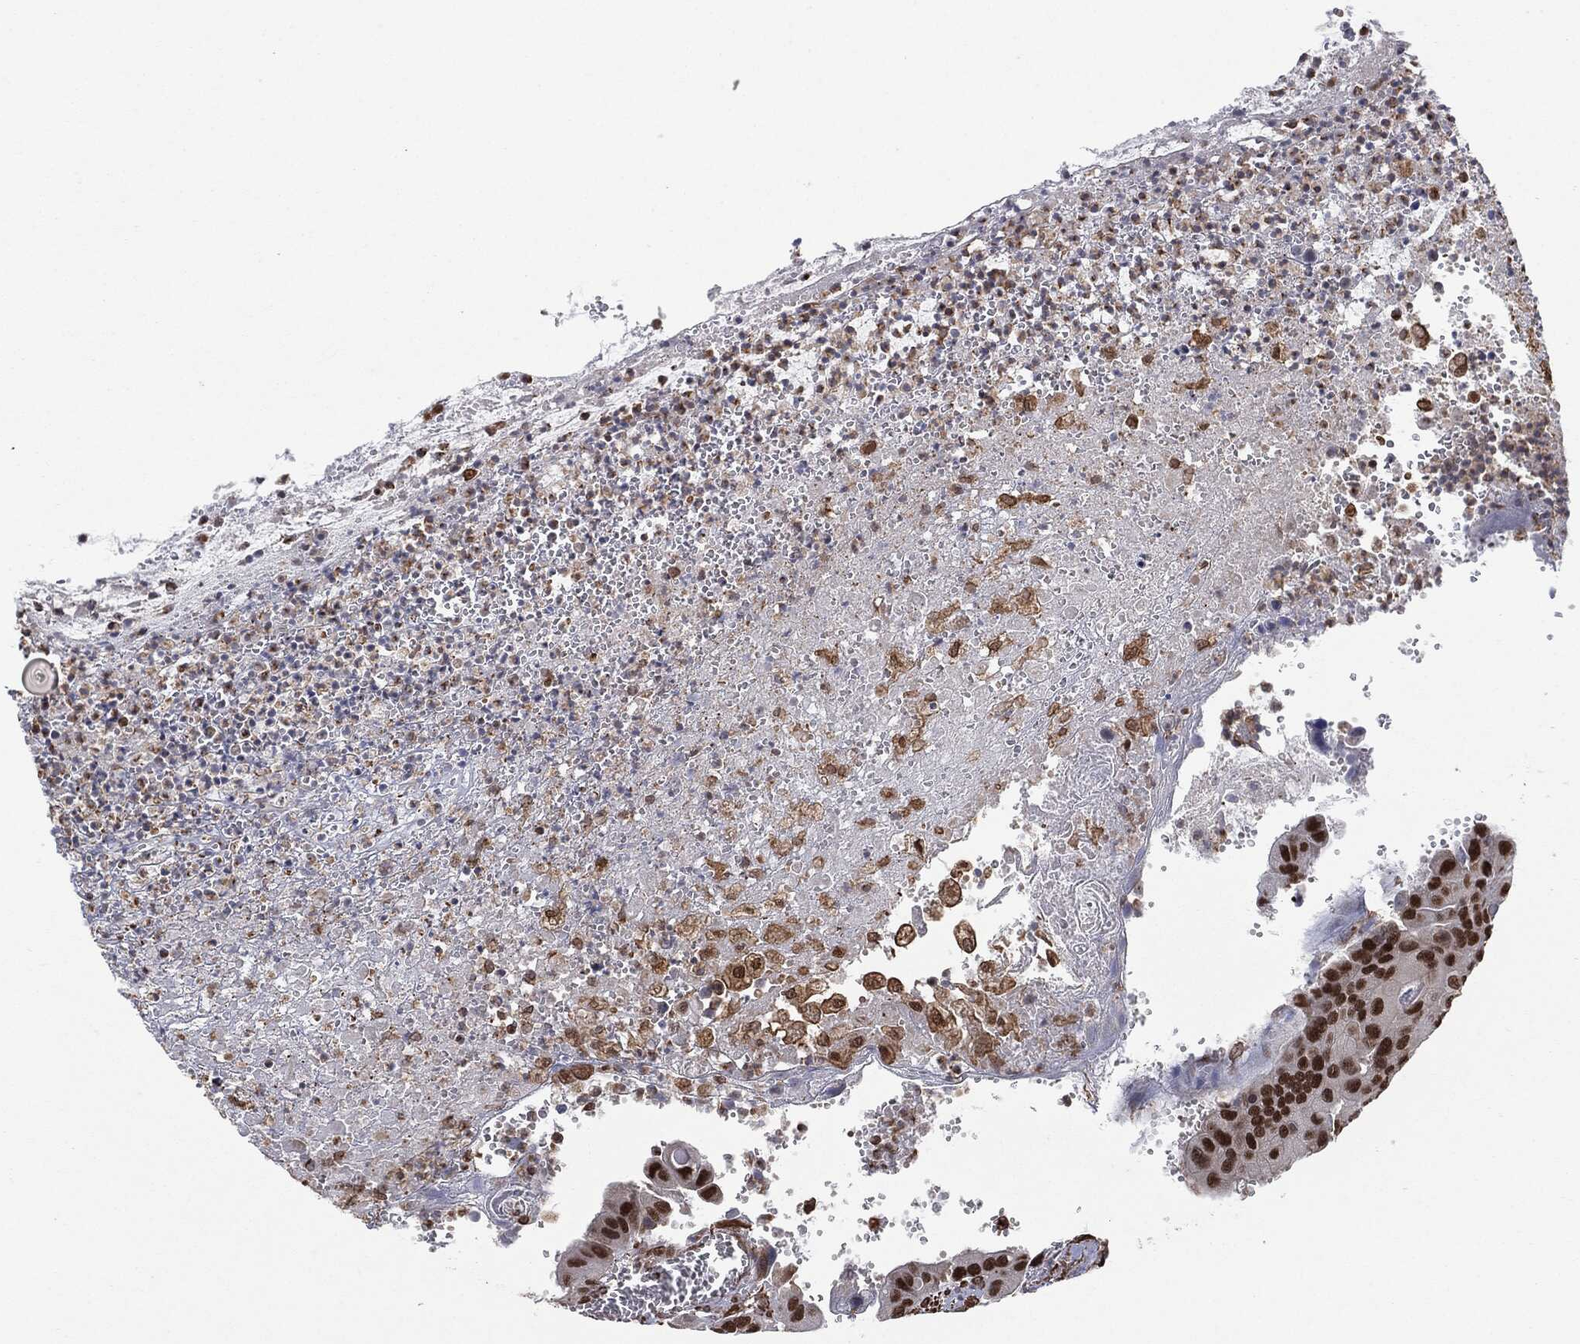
{"staining": {"intensity": "strong", "quantity": ">75%", "location": "nuclear"}, "tissue": "colorectal cancer", "cell_type": "Tumor cells", "image_type": "cancer", "snomed": [{"axis": "morphology", "description": "Adenocarcinoma, NOS"}, {"axis": "topography", "description": "Colon"}], "caption": "This histopathology image reveals colorectal adenocarcinoma stained with immunohistochemistry to label a protein in brown. The nuclear of tumor cells show strong positivity for the protein. Nuclei are counter-stained blue.", "gene": "TP53RK", "patient": {"sex": "female", "age": 78}}